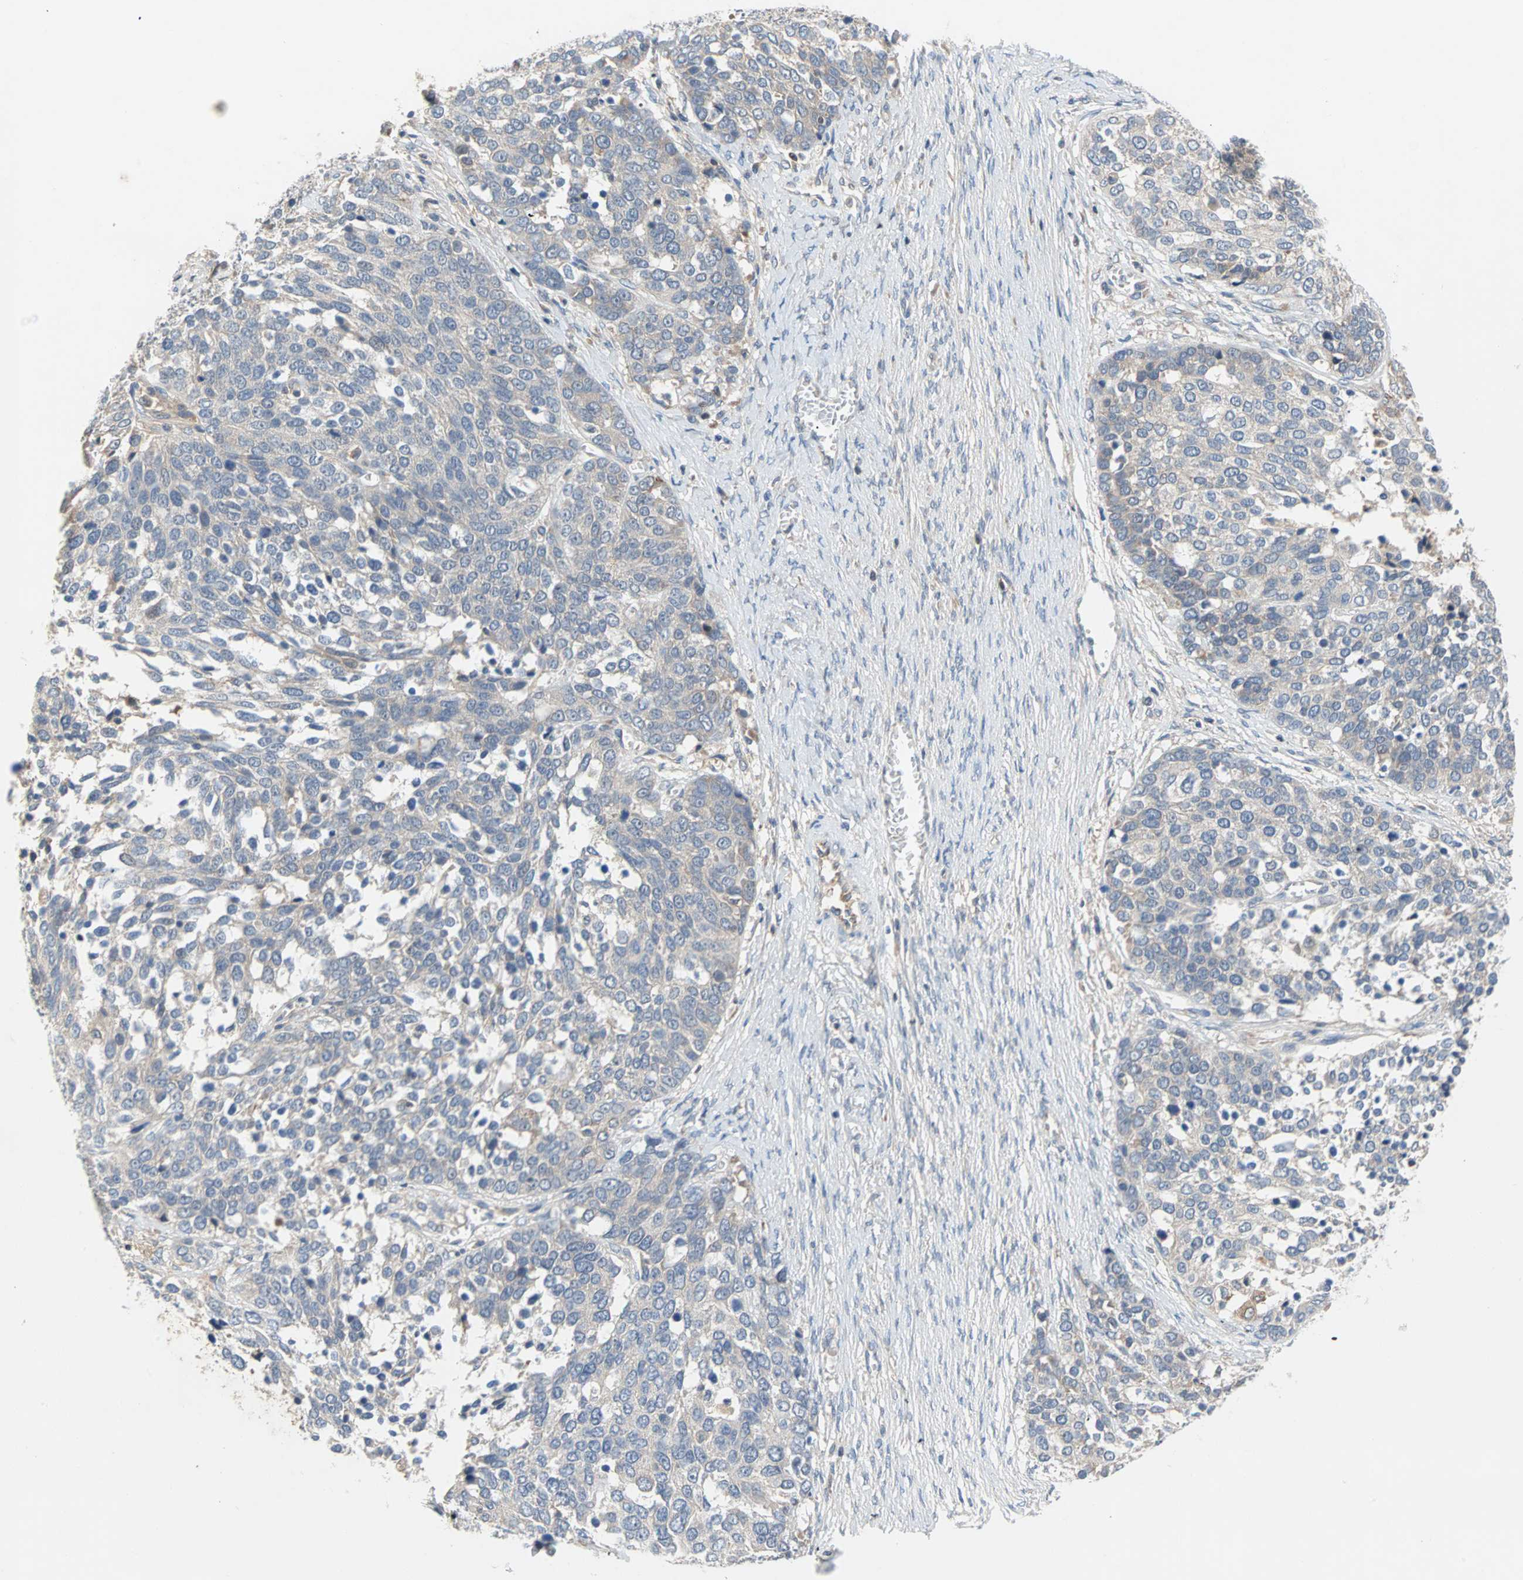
{"staining": {"intensity": "negative", "quantity": "none", "location": "none"}, "tissue": "ovarian cancer", "cell_type": "Tumor cells", "image_type": "cancer", "snomed": [{"axis": "morphology", "description": "Cystadenocarcinoma, serous, NOS"}, {"axis": "topography", "description": "Ovary"}], "caption": "The immunohistochemistry histopathology image has no significant staining in tumor cells of ovarian cancer tissue.", "gene": "MAP4K1", "patient": {"sex": "female", "age": 44}}